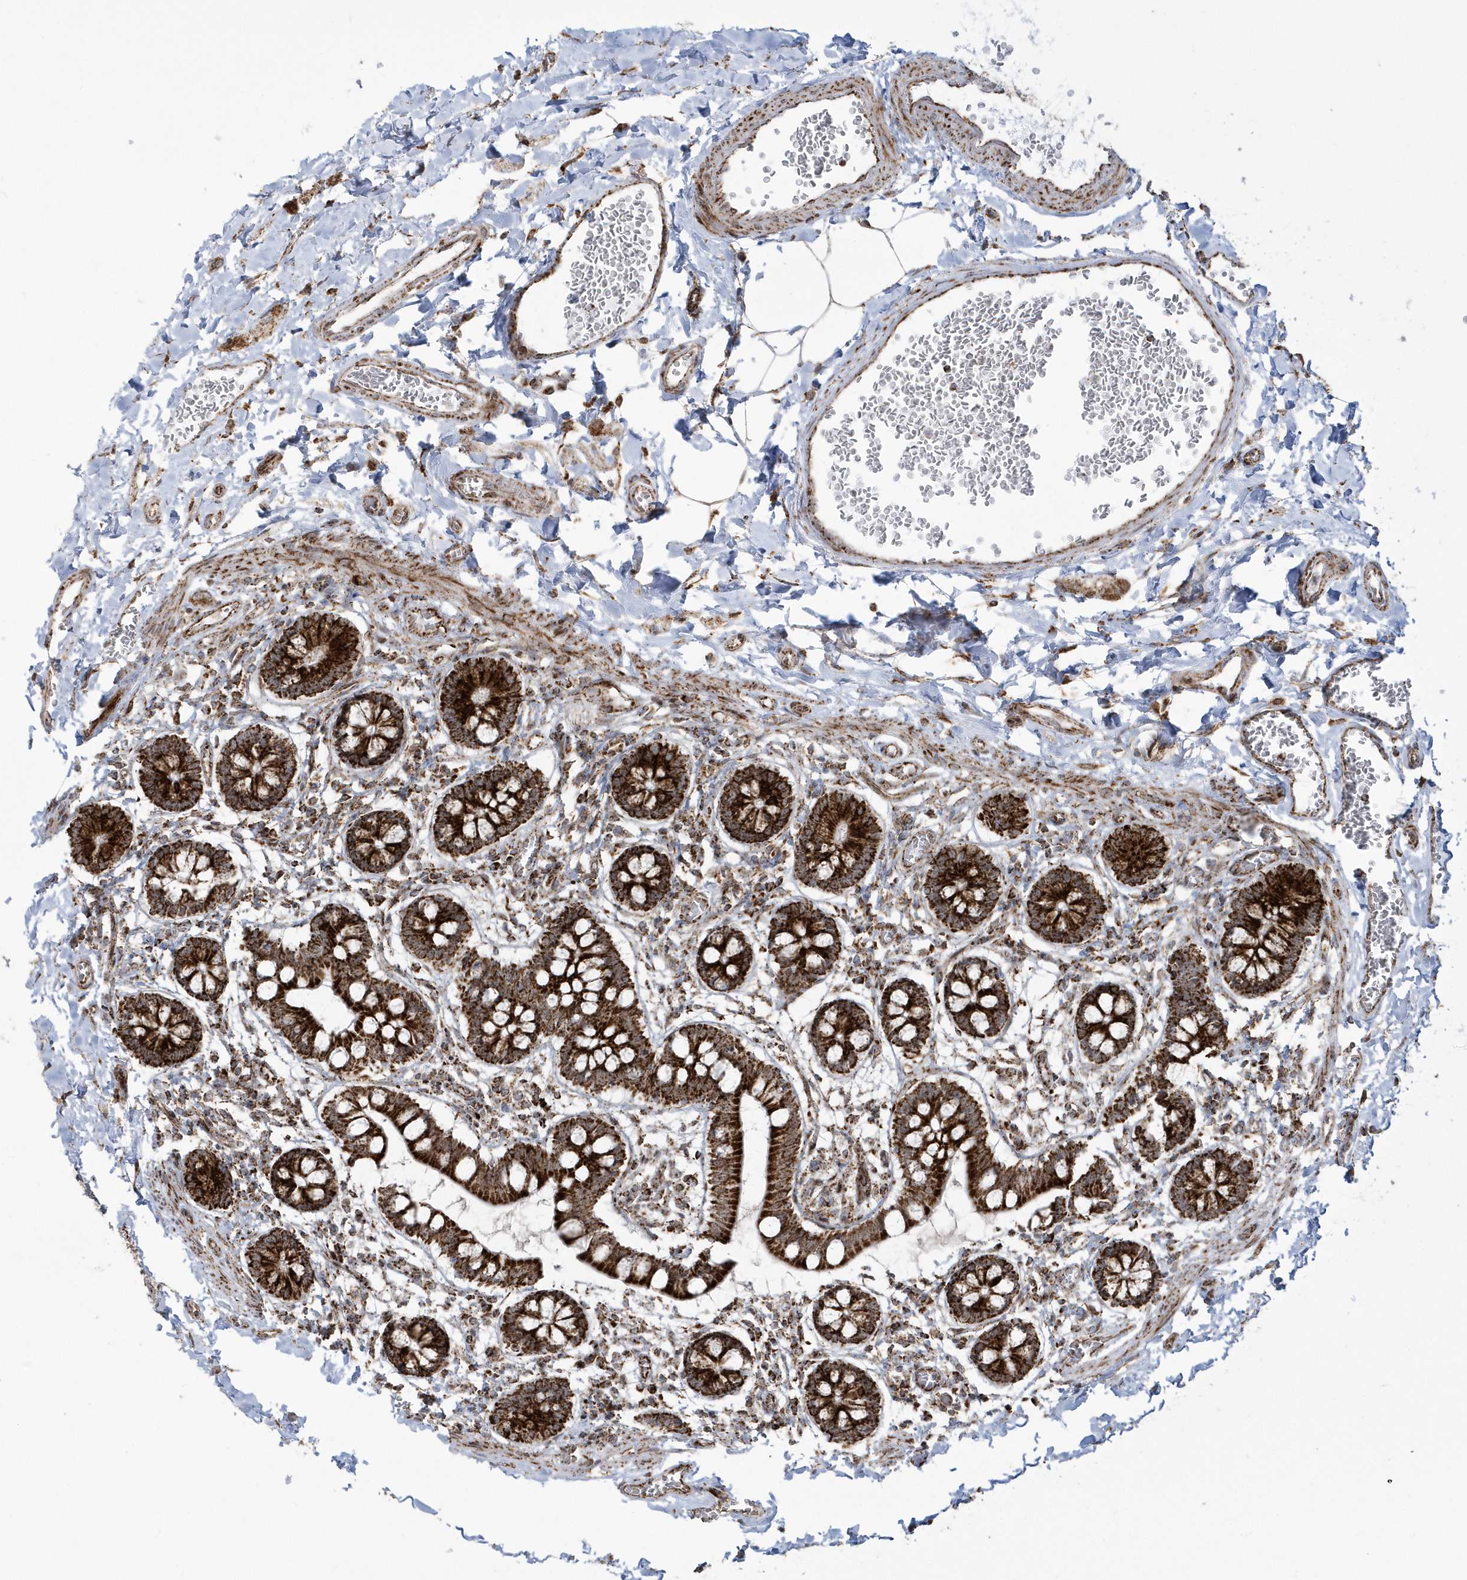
{"staining": {"intensity": "strong", "quantity": ">75%", "location": "cytoplasmic/membranous"}, "tissue": "small intestine", "cell_type": "Glandular cells", "image_type": "normal", "snomed": [{"axis": "morphology", "description": "Normal tissue, NOS"}, {"axis": "topography", "description": "Small intestine"}], "caption": "High-power microscopy captured an immunohistochemistry photomicrograph of normal small intestine, revealing strong cytoplasmic/membranous staining in approximately >75% of glandular cells.", "gene": "CRY2", "patient": {"sex": "male", "age": 52}}